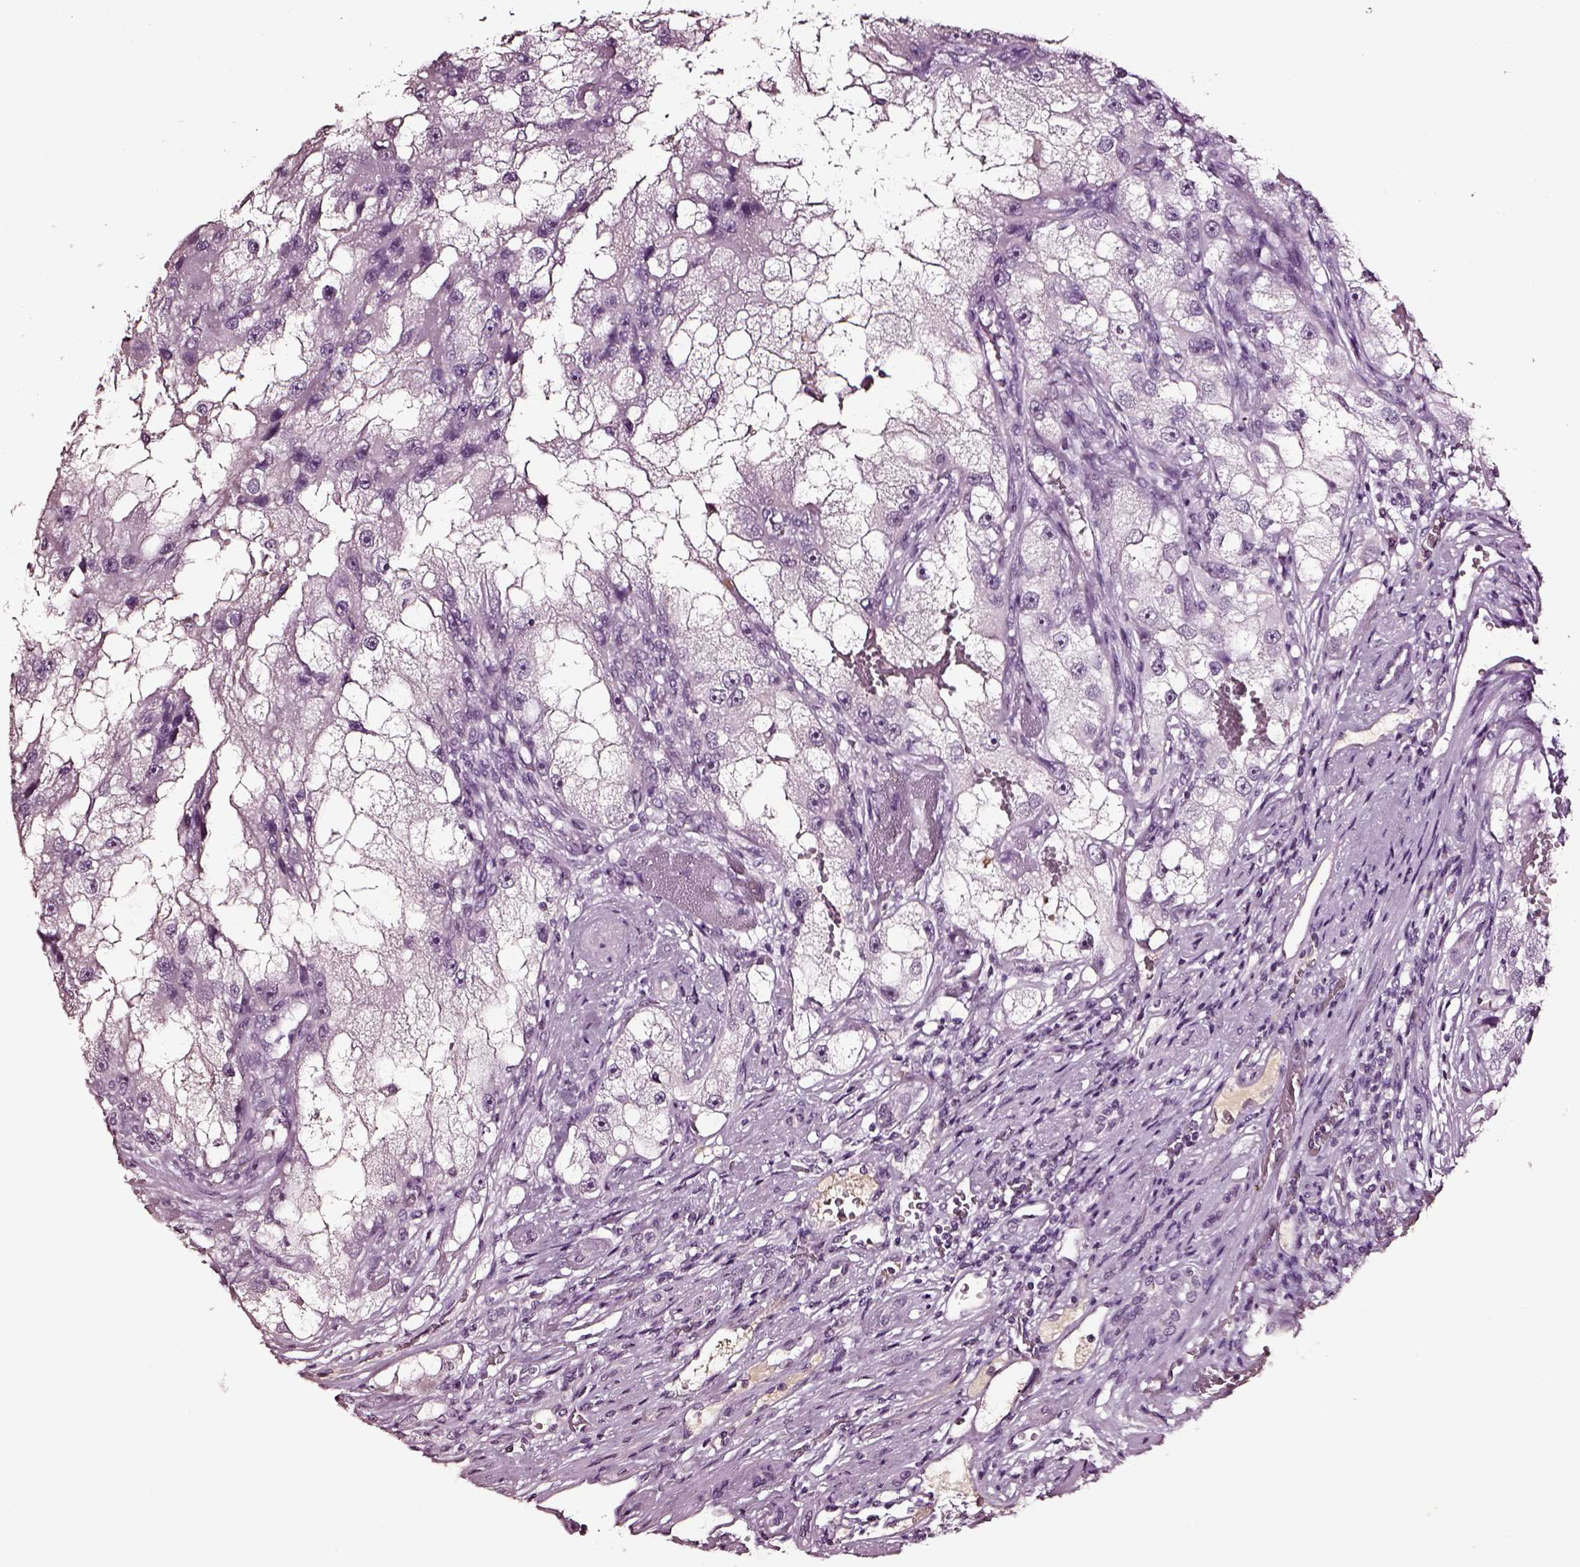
{"staining": {"intensity": "negative", "quantity": "none", "location": "none"}, "tissue": "renal cancer", "cell_type": "Tumor cells", "image_type": "cancer", "snomed": [{"axis": "morphology", "description": "Adenocarcinoma, NOS"}, {"axis": "topography", "description": "Kidney"}], "caption": "Immunohistochemical staining of renal adenocarcinoma displays no significant positivity in tumor cells.", "gene": "SMIM17", "patient": {"sex": "male", "age": 63}}